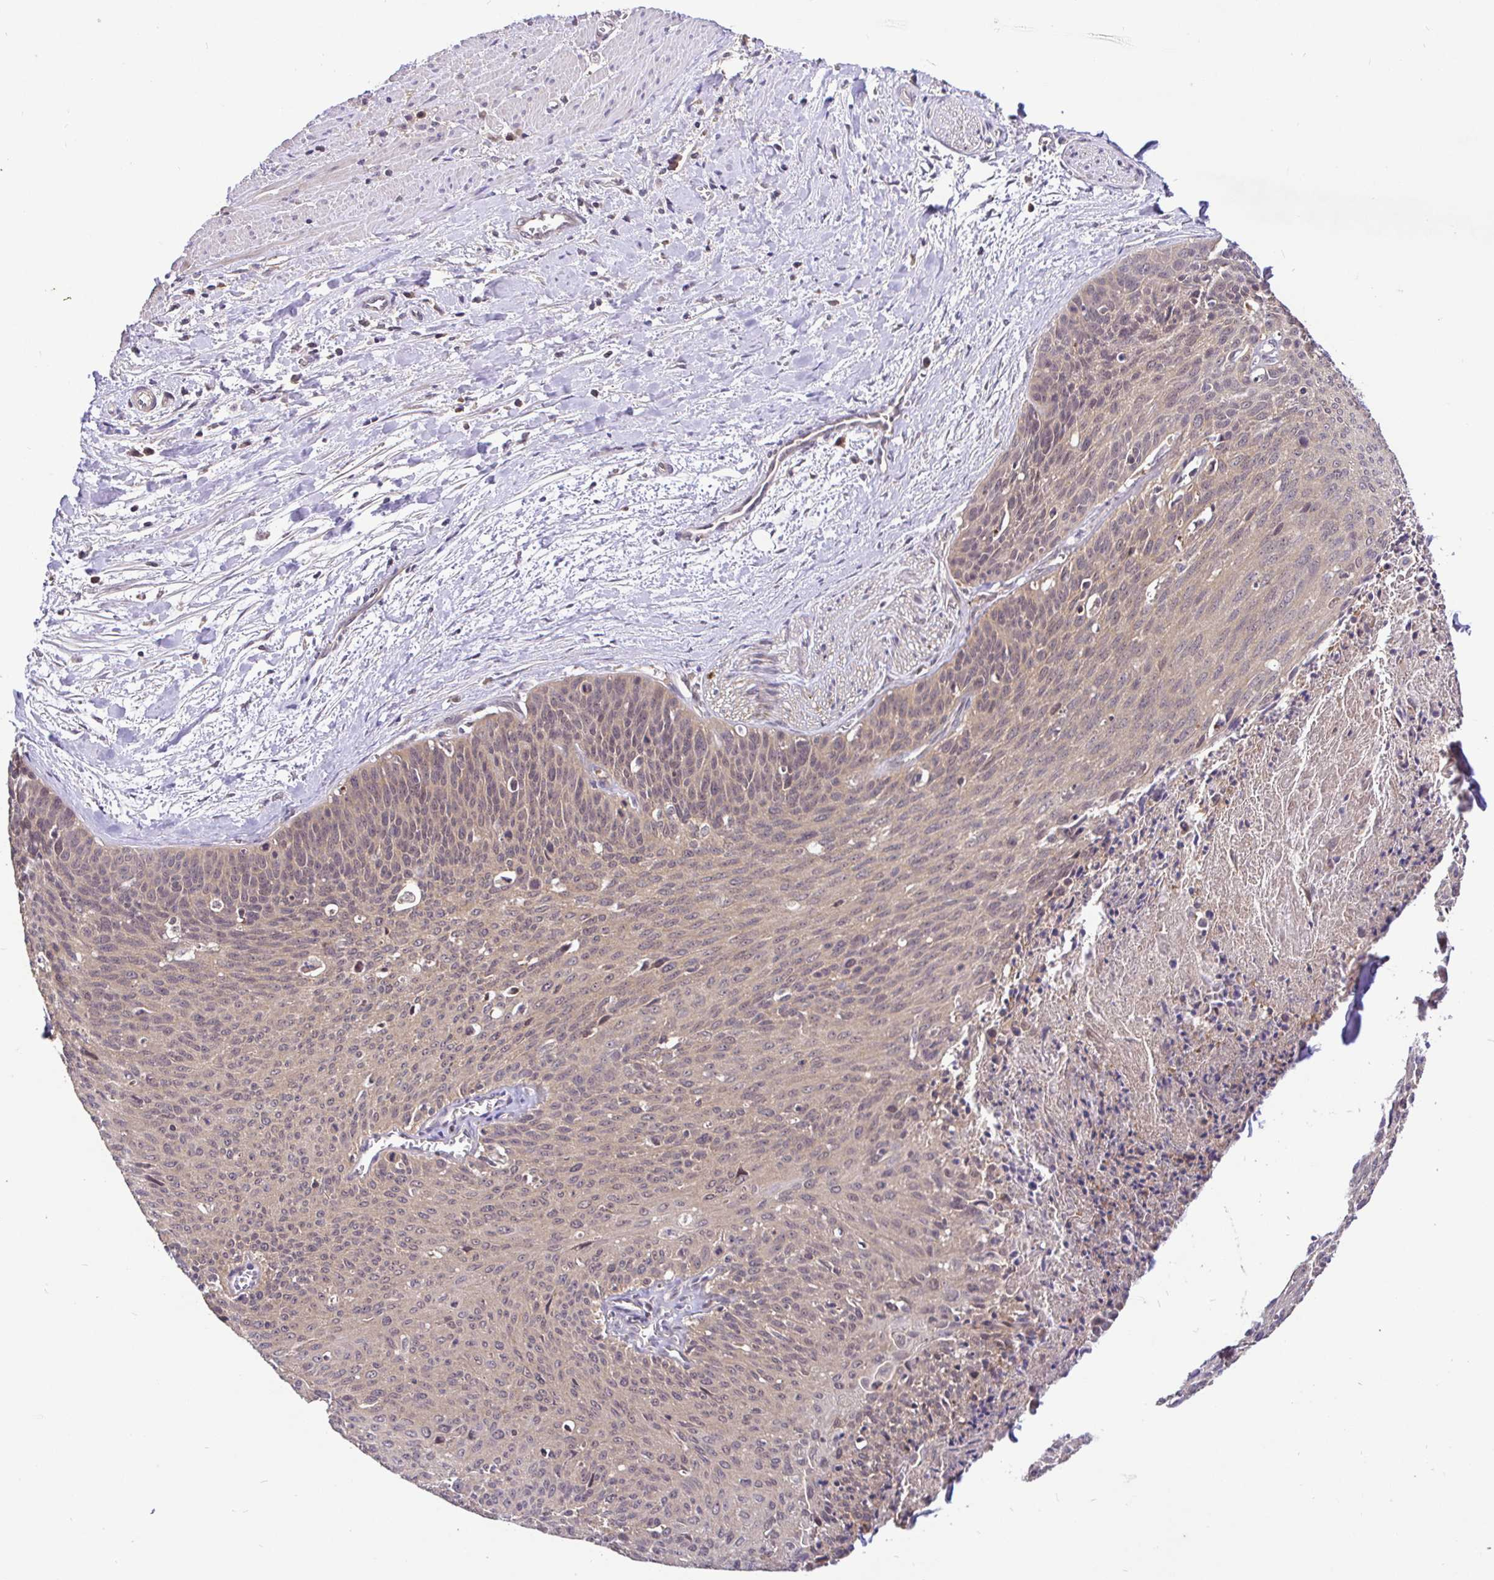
{"staining": {"intensity": "weak", "quantity": ">75%", "location": "cytoplasmic/membranous,nuclear"}, "tissue": "cervical cancer", "cell_type": "Tumor cells", "image_type": "cancer", "snomed": [{"axis": "morphology", "description": "Squamous cell carcinoma, NOS"}, {"axis": "topography", "description": "Cervix"}], "caption": "This is a photomicrograph of immunohistochemistry (IHC) staining of cervical cancer, which shows weak positivity in the cytoplasmic/membranous and nuclear of tumor cells.", "gene": "UBE2M", "patient": {"sex": "female", "age": 55}}